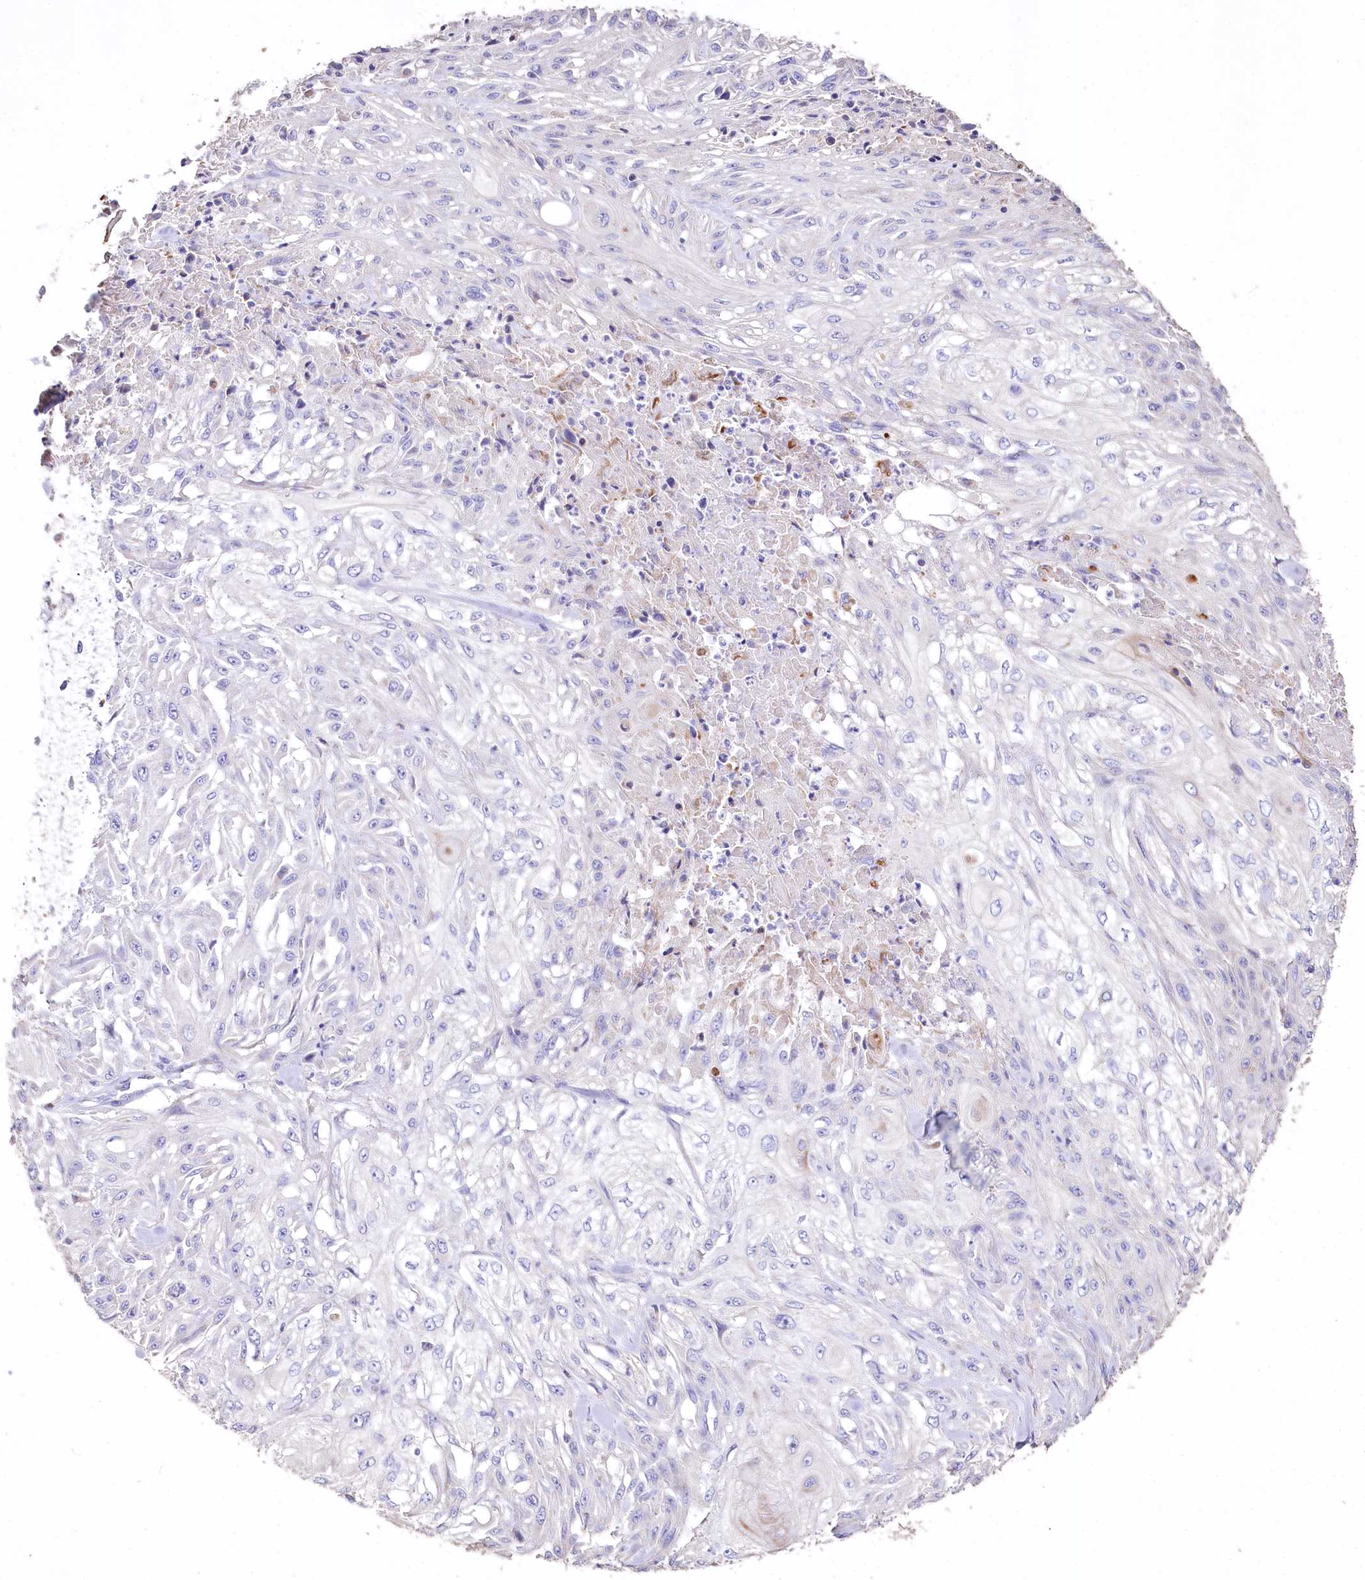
{"staining": {"intensity": "negative", "quantity": "none", "location": "none"}, "tissue": "skin cancer", "cell_type": "Tumor cells", "image_type": "cancer", "snomed": [{"axis": "morphology", "description": "Squamous cell carcinoma, NOS"}, {"axis": "morphology", "description": "Squamous cell carcinoma, metastatic, NOS"}, {"axis": "topography", "description": "Skin"}, {"axis": "topography", "description": "Lymph node"}], "caption": "Immunohistochemistry histopathology image of neoplastic tissue: human skin squamous cell carcinoma stained with DAB (3,3'-diaminobenzidine) reveals no significant protein expression in tumor cells.", "gene": "PTER", "patient": {"sex": "male", "age": 75}}